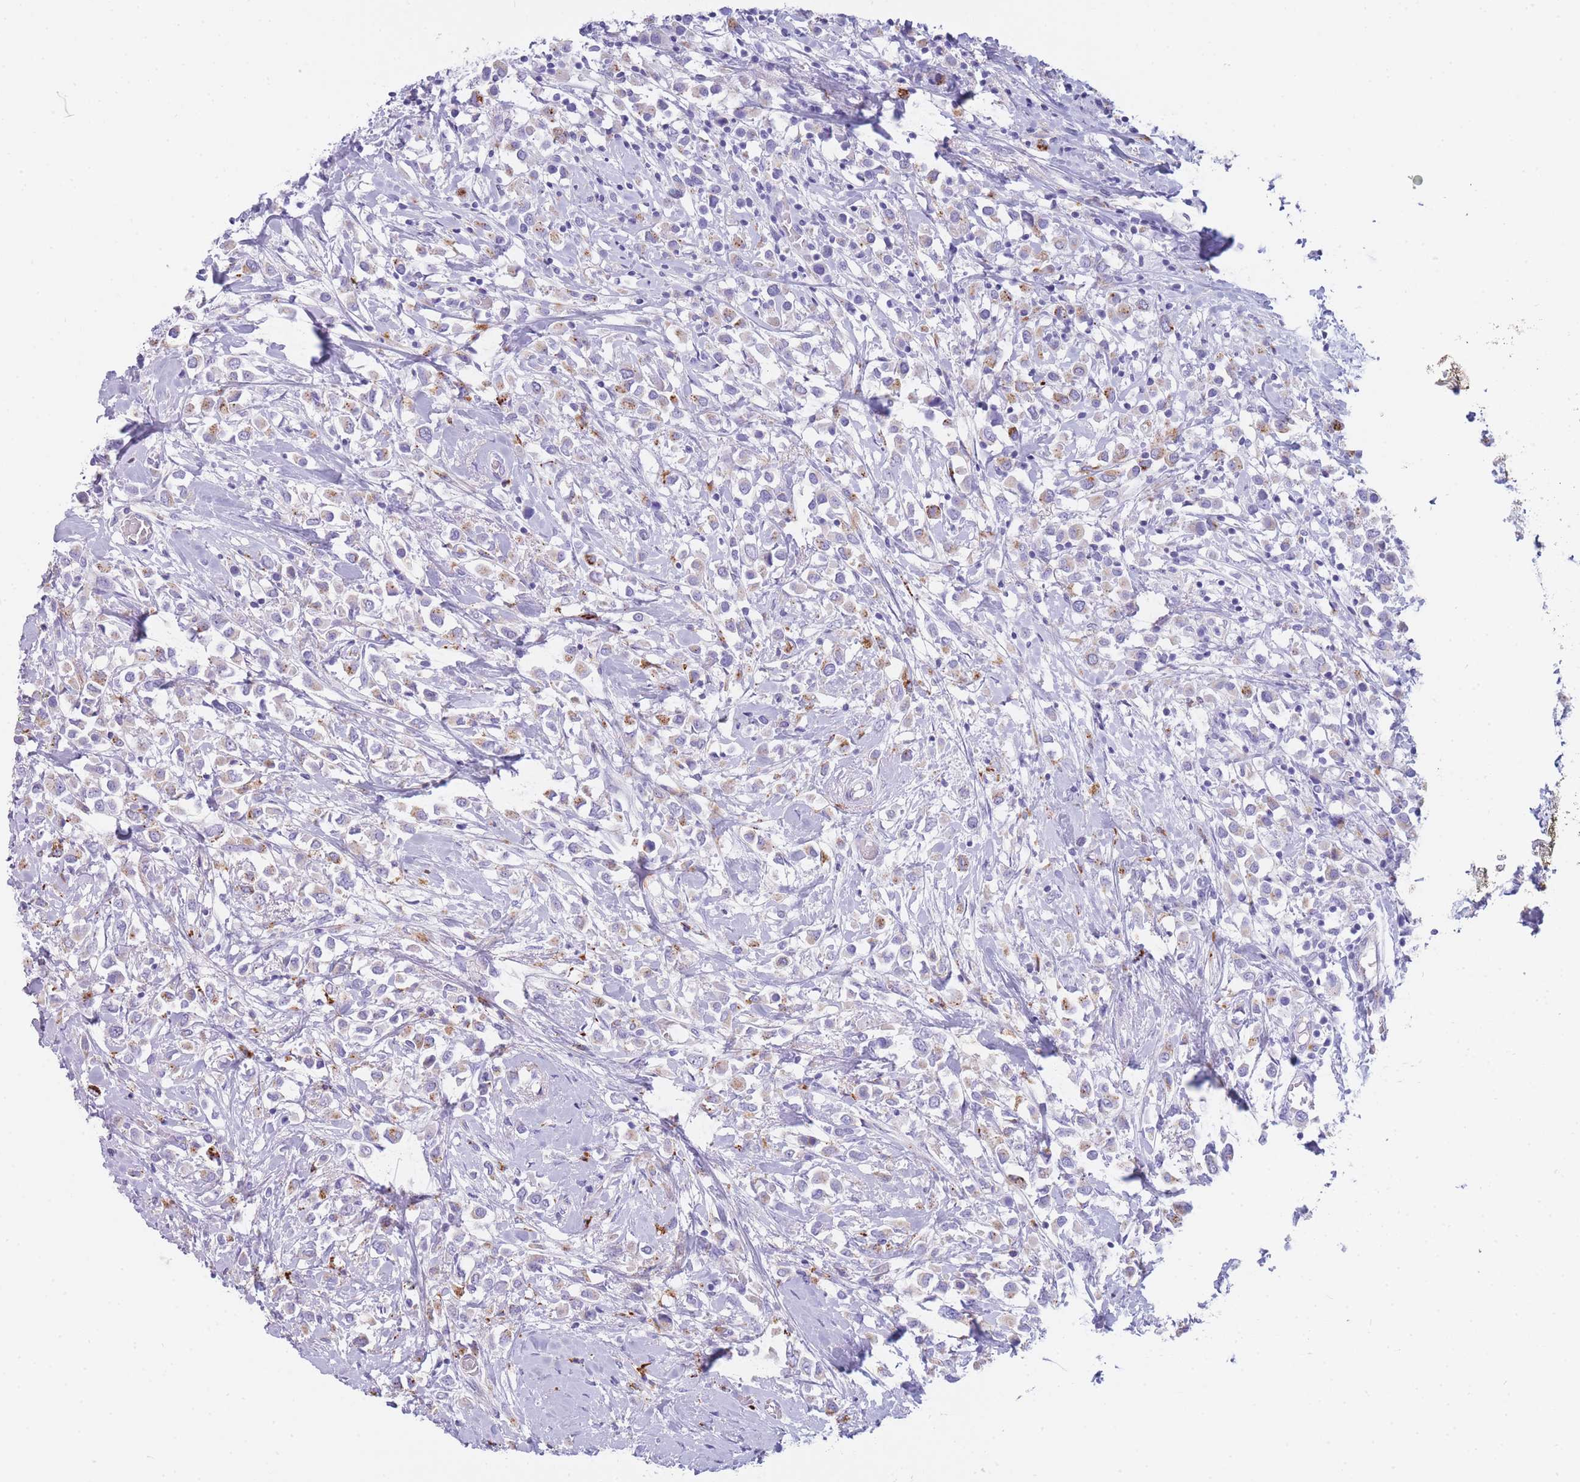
{"staining": {"intensity": "moderate", "quantity": "25%-75%", "location": "cytoplasmic/membranous"}, "tissue": "breast cancer", "cell_type": "Tumor cells", "image_type": "cancer", "snomed": [{"axis": "morphology", "description": "Duct carcinoma"}, {"axis": "topography", "description": "Breast"}], "caption": "Breast infiltrating ductal carcinoma was stained to show a protein in brown. There is medium levels of moderate cytoplasmic/membranous staining in about 25%-75% of tumor cells.", "gene": "GAA", "patient": {"sex": "female", "age": 61}}